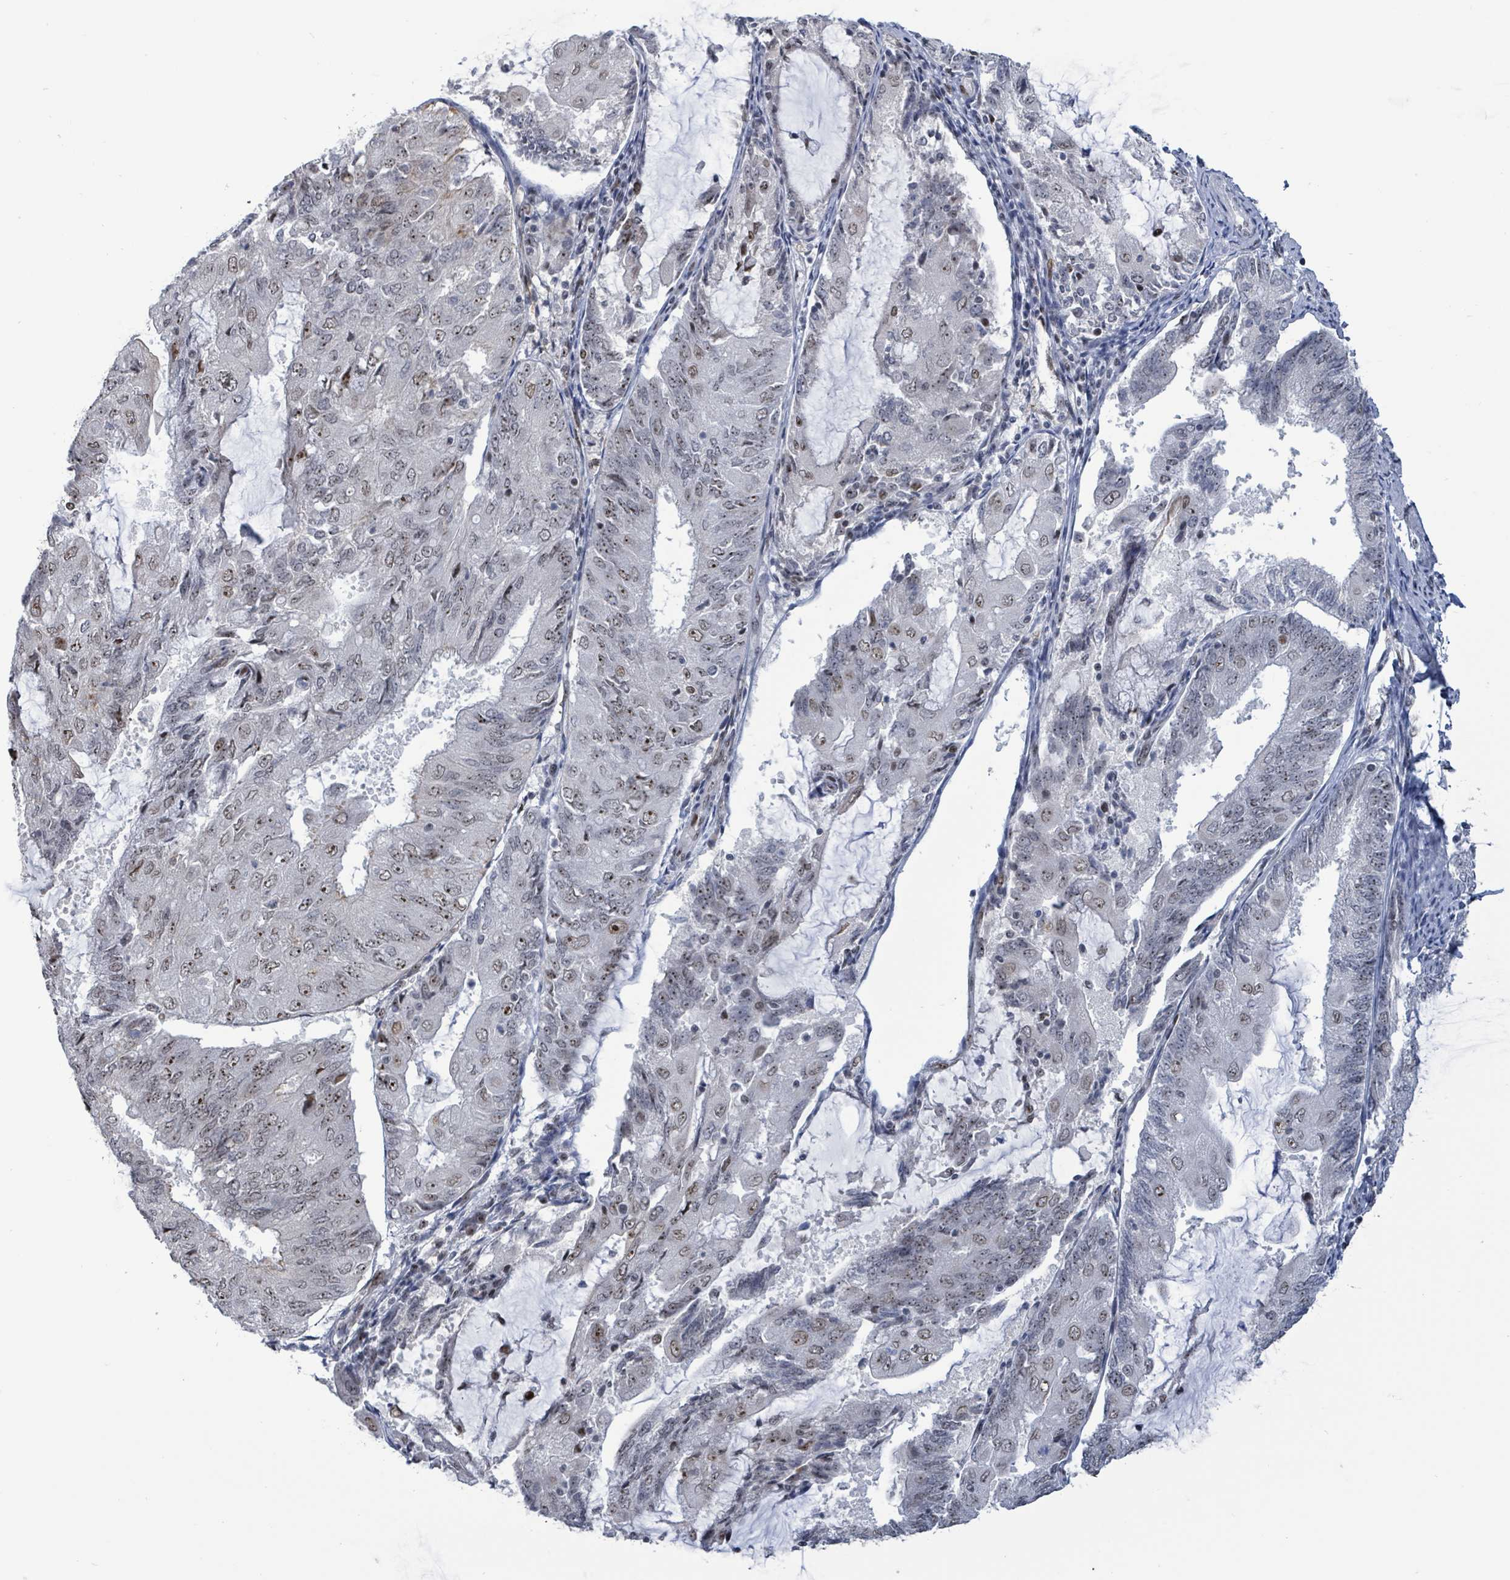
{"staining": {"intensity": "weak", "quantity": ">75%", "location": "nuclear"}, "tissue": "endometrial cancer", "cell_type": "Tumor cells", "image_type": "cancer", "snomed": [{"axis": "morphology", "description": "Adenocarcinoma, NOS"}, {"axis": "topography", "description": "Endometrium"}], "caption": "Immunohistochemistry (IHC) of adenocarcinoma (endometrial) displays low levels of weak nuclear staining in approximately >75% of tumor cells. (DAB IHC with brightfield microscopy, high magnification).", "gene": "RRN3", "patient": {"sex": "female", "age": 81}}